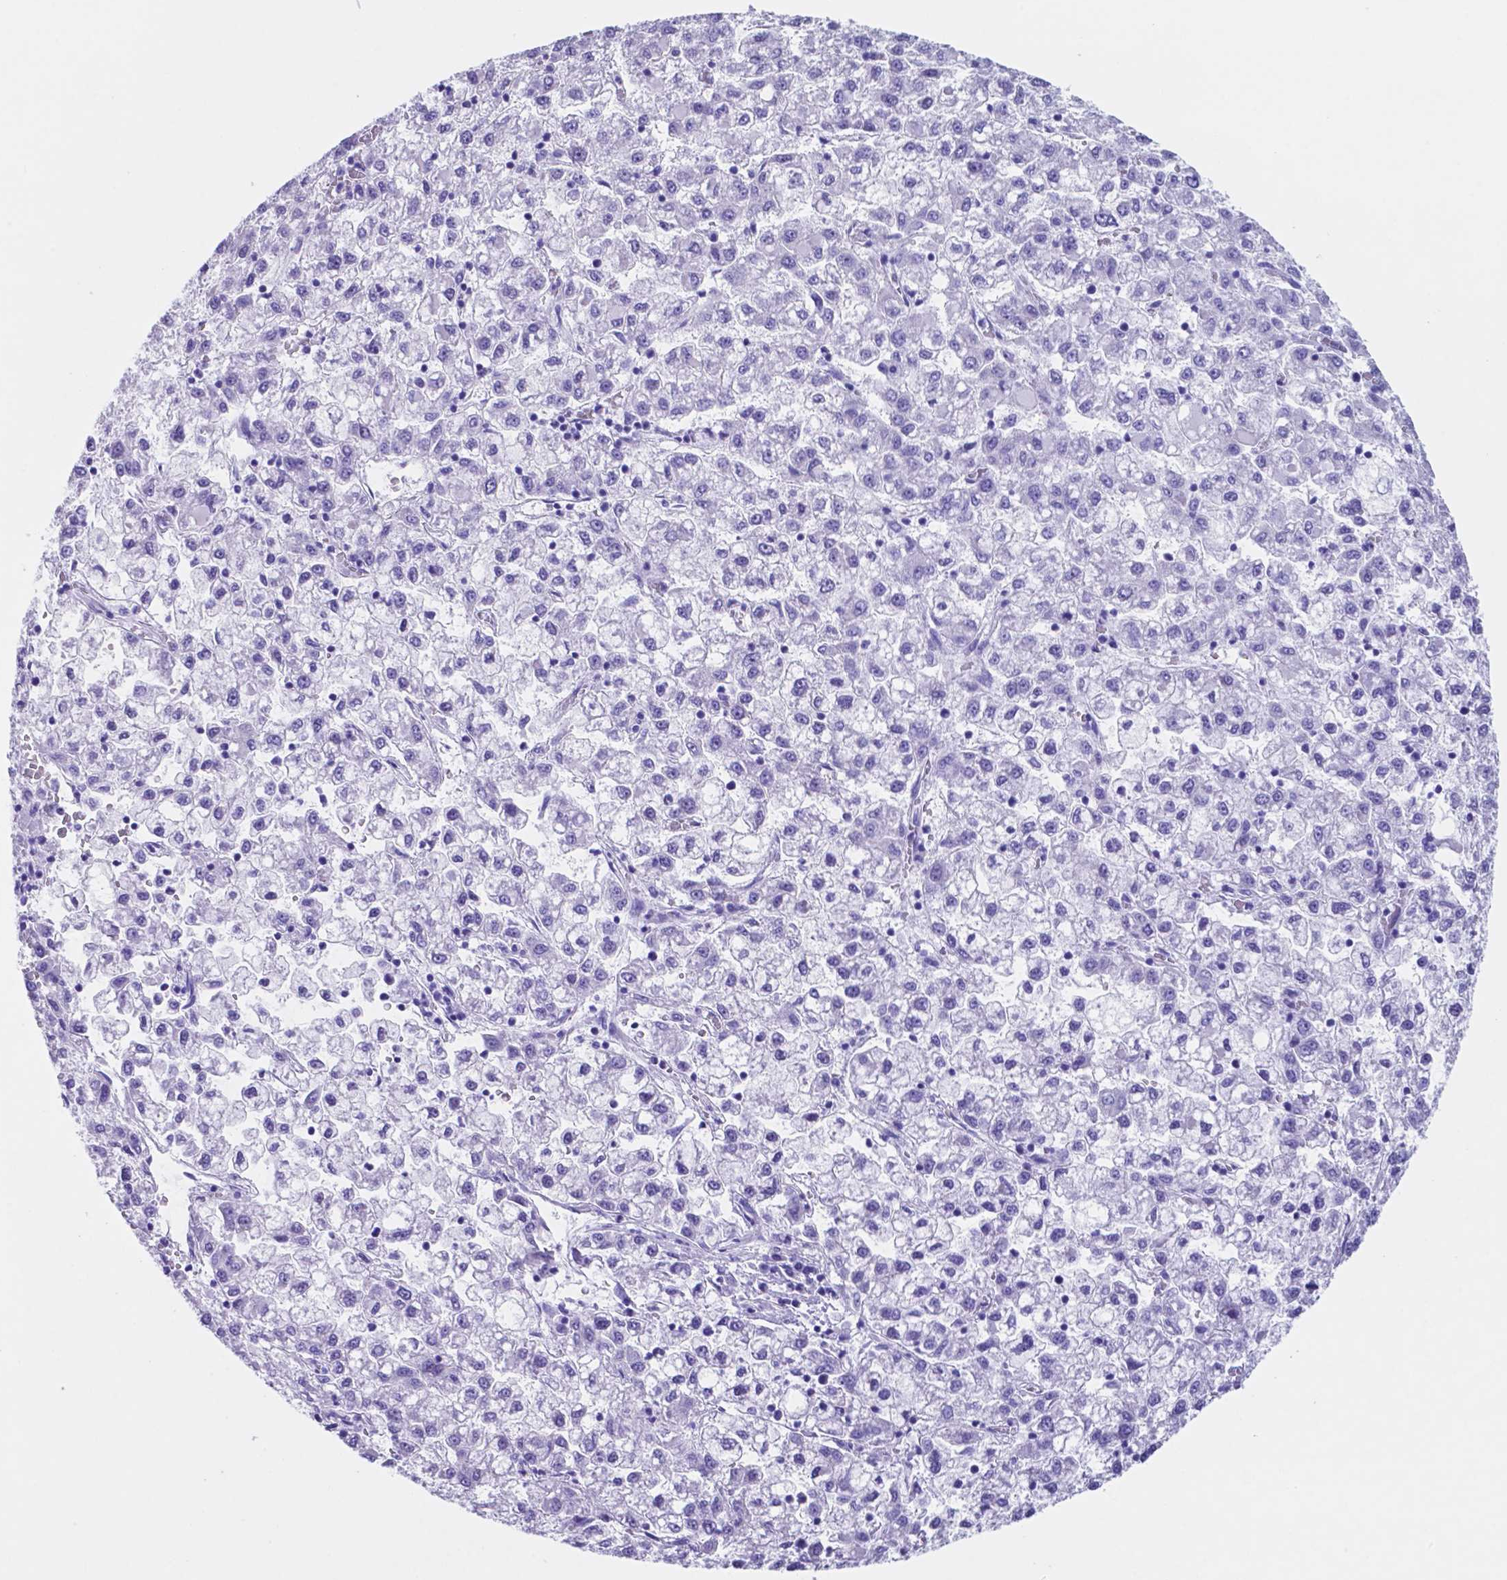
{"staining": {"intensity": "negative", "quantity": "none", "location": "none"}, "tissue": "liver cancer", "cell_type": "Tumor cells", "image_type": "cancer", "snomed": [{"axis": "morphology", "description": "Carcinoma, Hepatocellular, NOS"}, {"axis": "topography", "description": "Liver"}], "caption": "IHC photomicrograph of hepatocellular carcinoma (liver) stained for a protein (brown), which exhibits no expression in tumor cells.", "gene": "DNAAF8", "patient": {"sex": "male", "age": 40}}